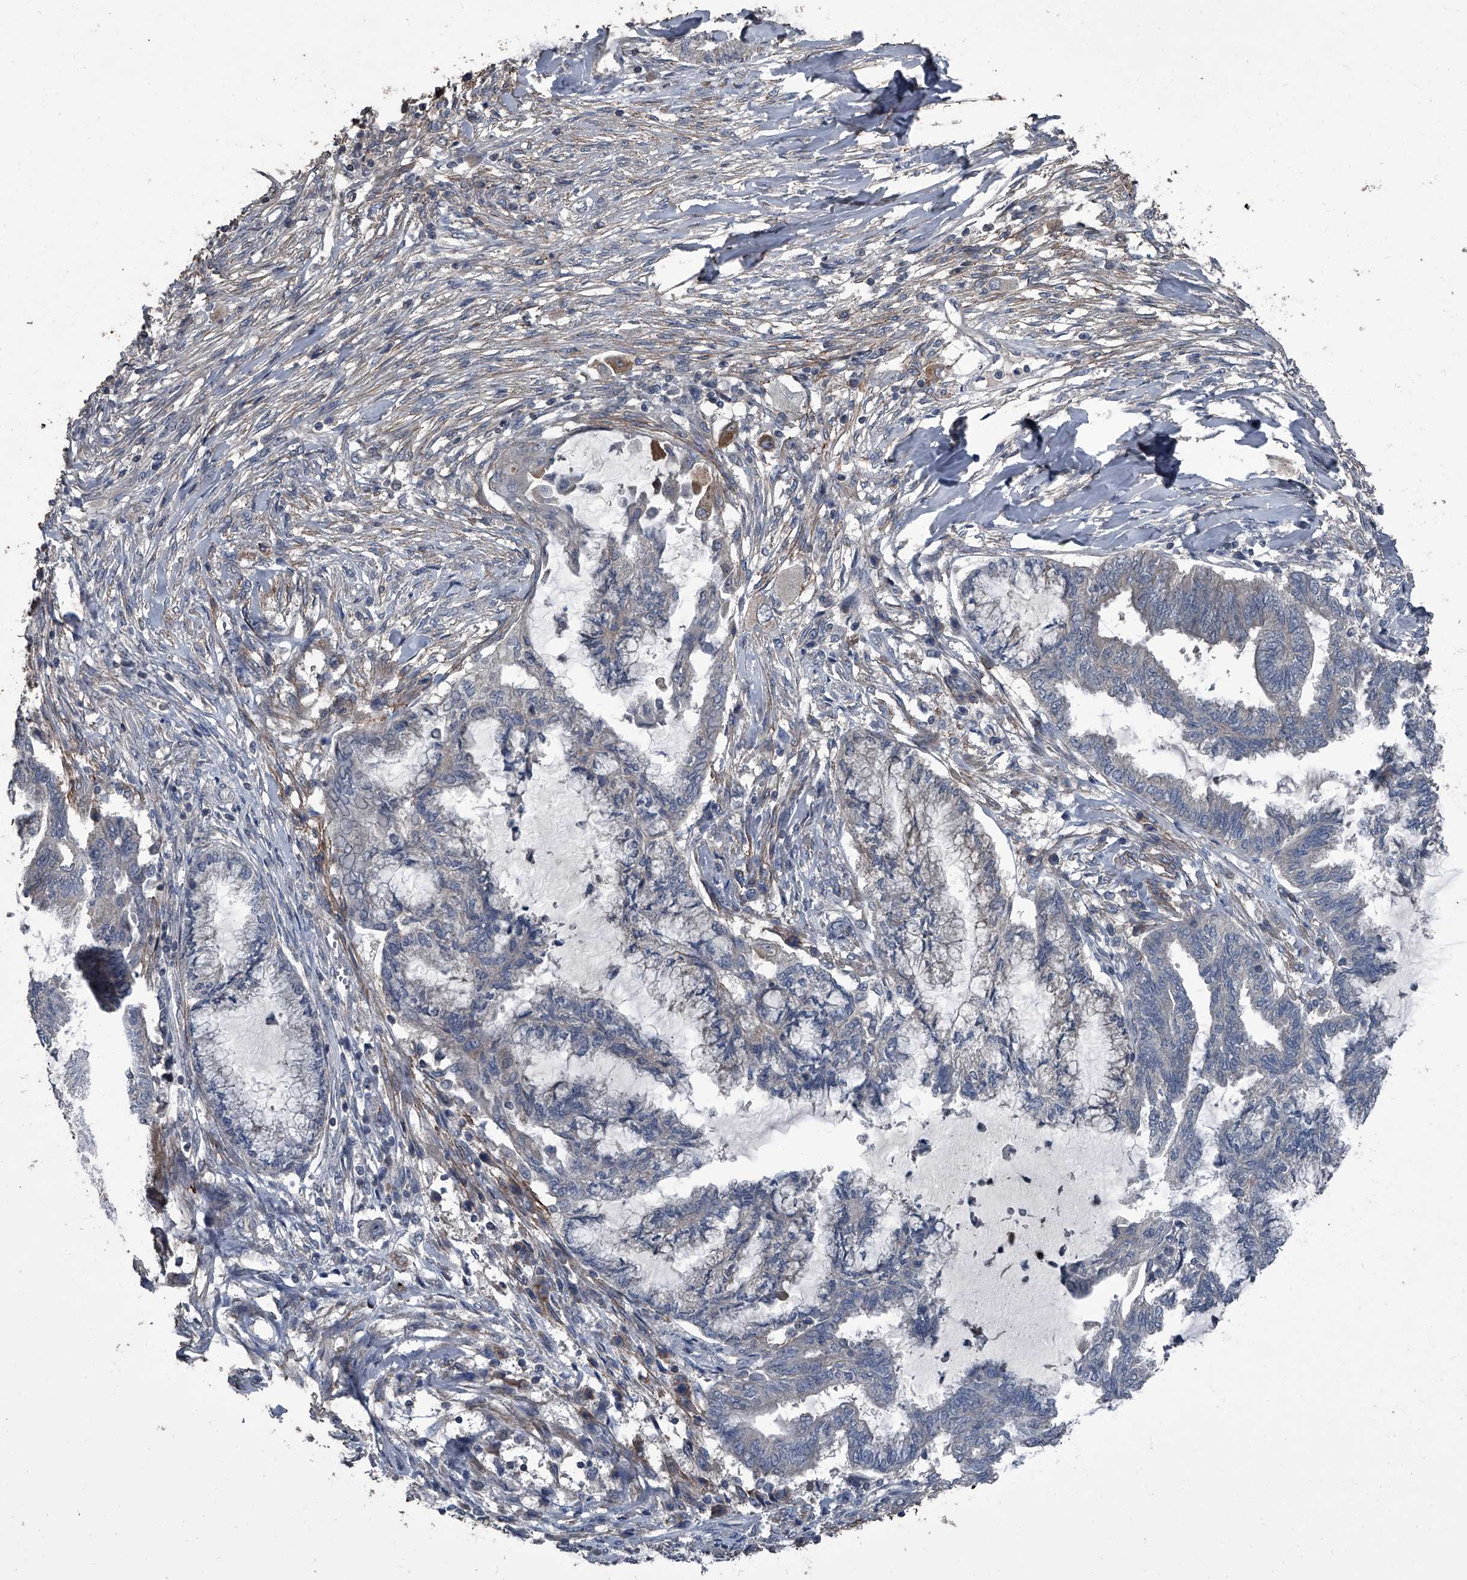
{"staining": {"intensity": "negative", "quantity": "none", "location": "none"}, "tissue": "endometrial cancer", "cell_type": "Tumor cells", "image_type": "cancer", "snomed": [{"axis": "morphology", "description": "Adenocarcinoma, NOS"}, {"axis": "topography", "description": "Endometrium"}], "caption": "Protein analysis of endometrial cancer (adenocarcinoma) displays no significant positivity in tumor cells. (Brightfield microscopy of DAB (3,3'-diaminobenzidine) IHC at high magnification).", "gene": "OARD1", "patient": {"sex": "female", "age": 86}}